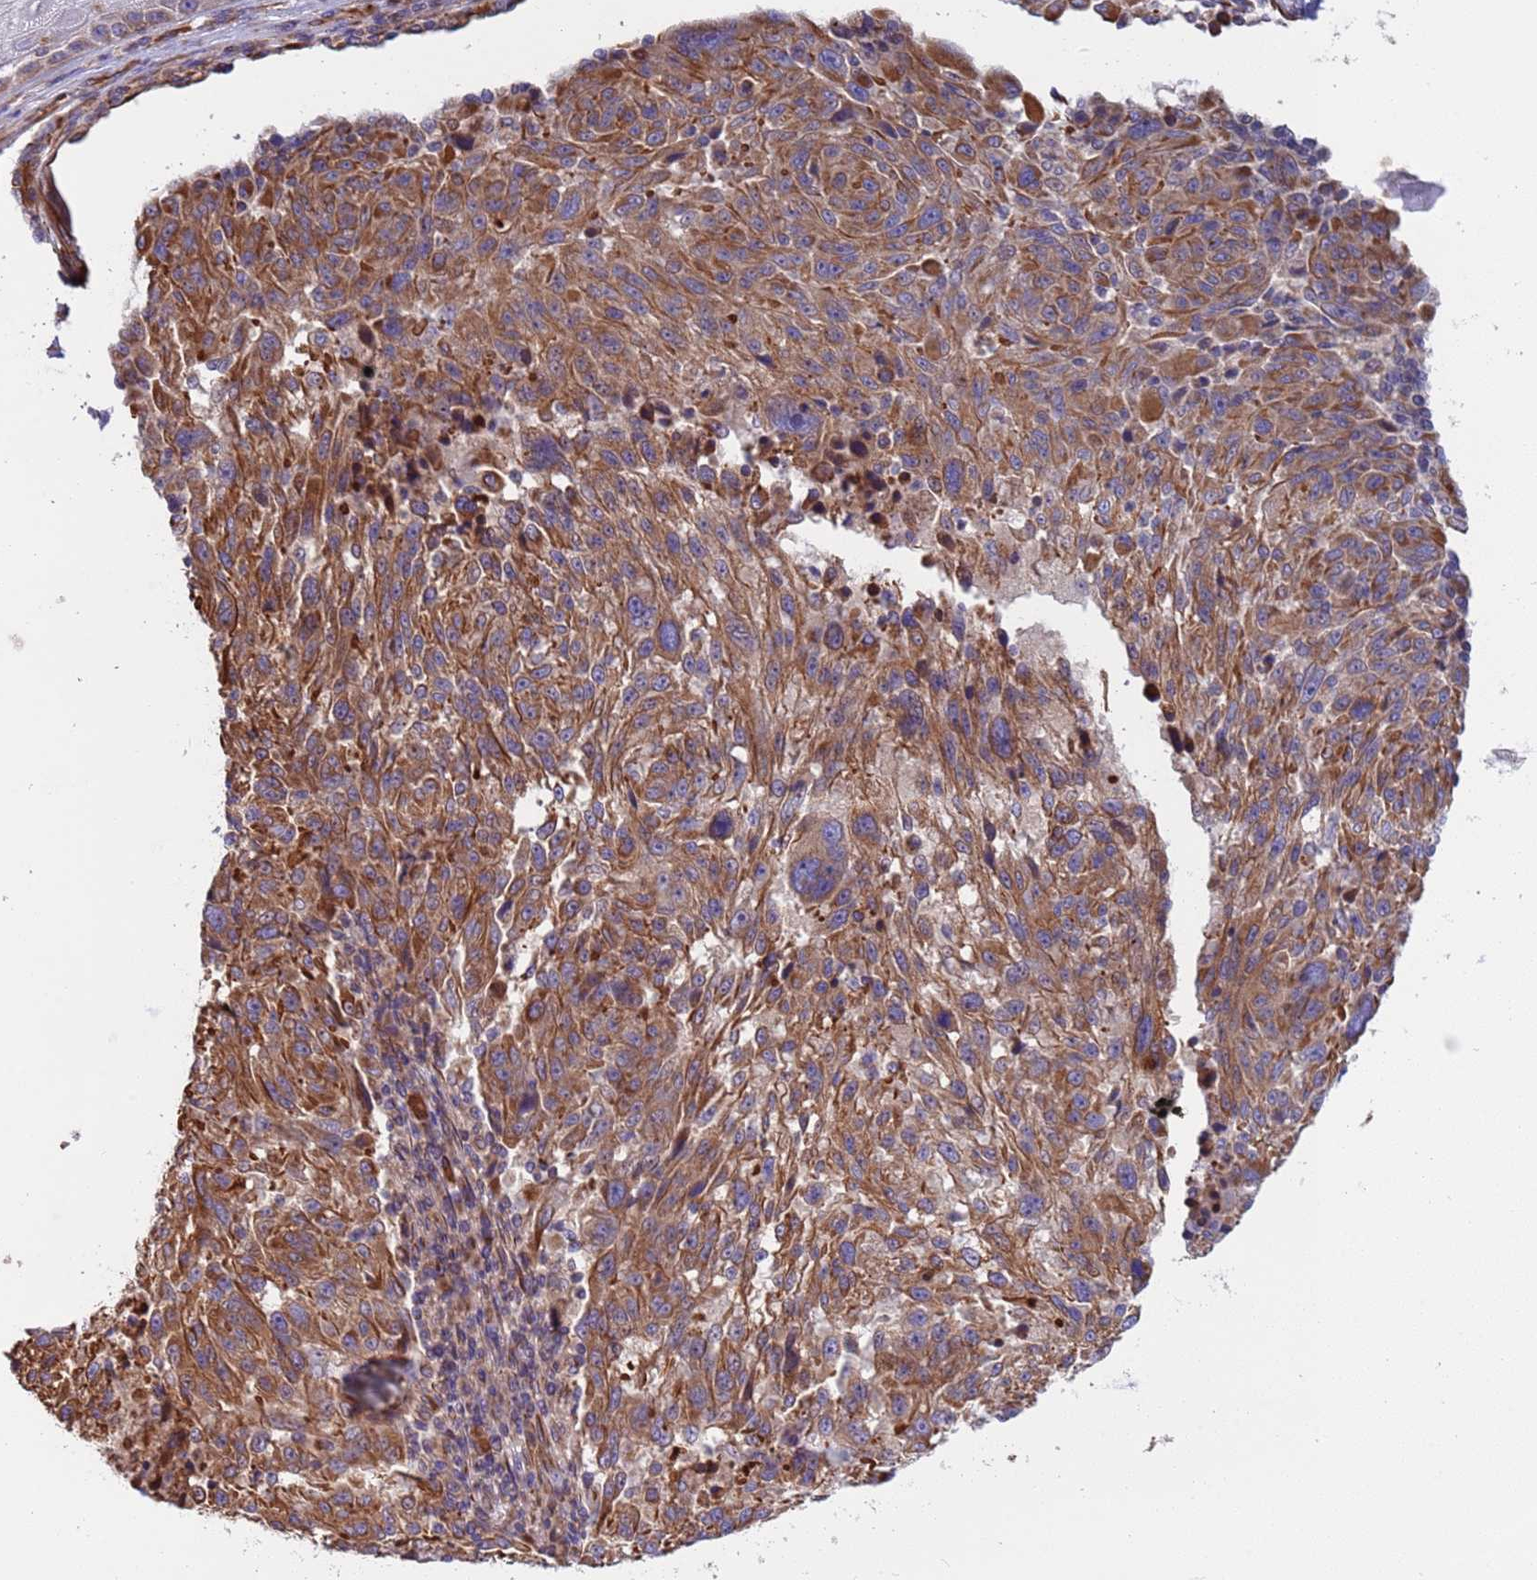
{"staining": {"intensity": "moderate", "quantity": ">75%", "location": "cytoplasmic/membranous"}, "tissue": "melanoma", "cell_type": "Tumor cells", "image_type": "cancer", "snomed": [{"axis": "morphology", "description": "Malignant melanoma, NOS"}, {"axis": "topography", "description": "Skin"}], "caption": "Approximately >75% of tumor cells in malignant melanoma demonstrate moderate cytoplasmic/membranous protein expression as visualized by brown immunohistochemical staining.", "gene": "NUDT12", "patient": {"sex": "male", "age": 53}}